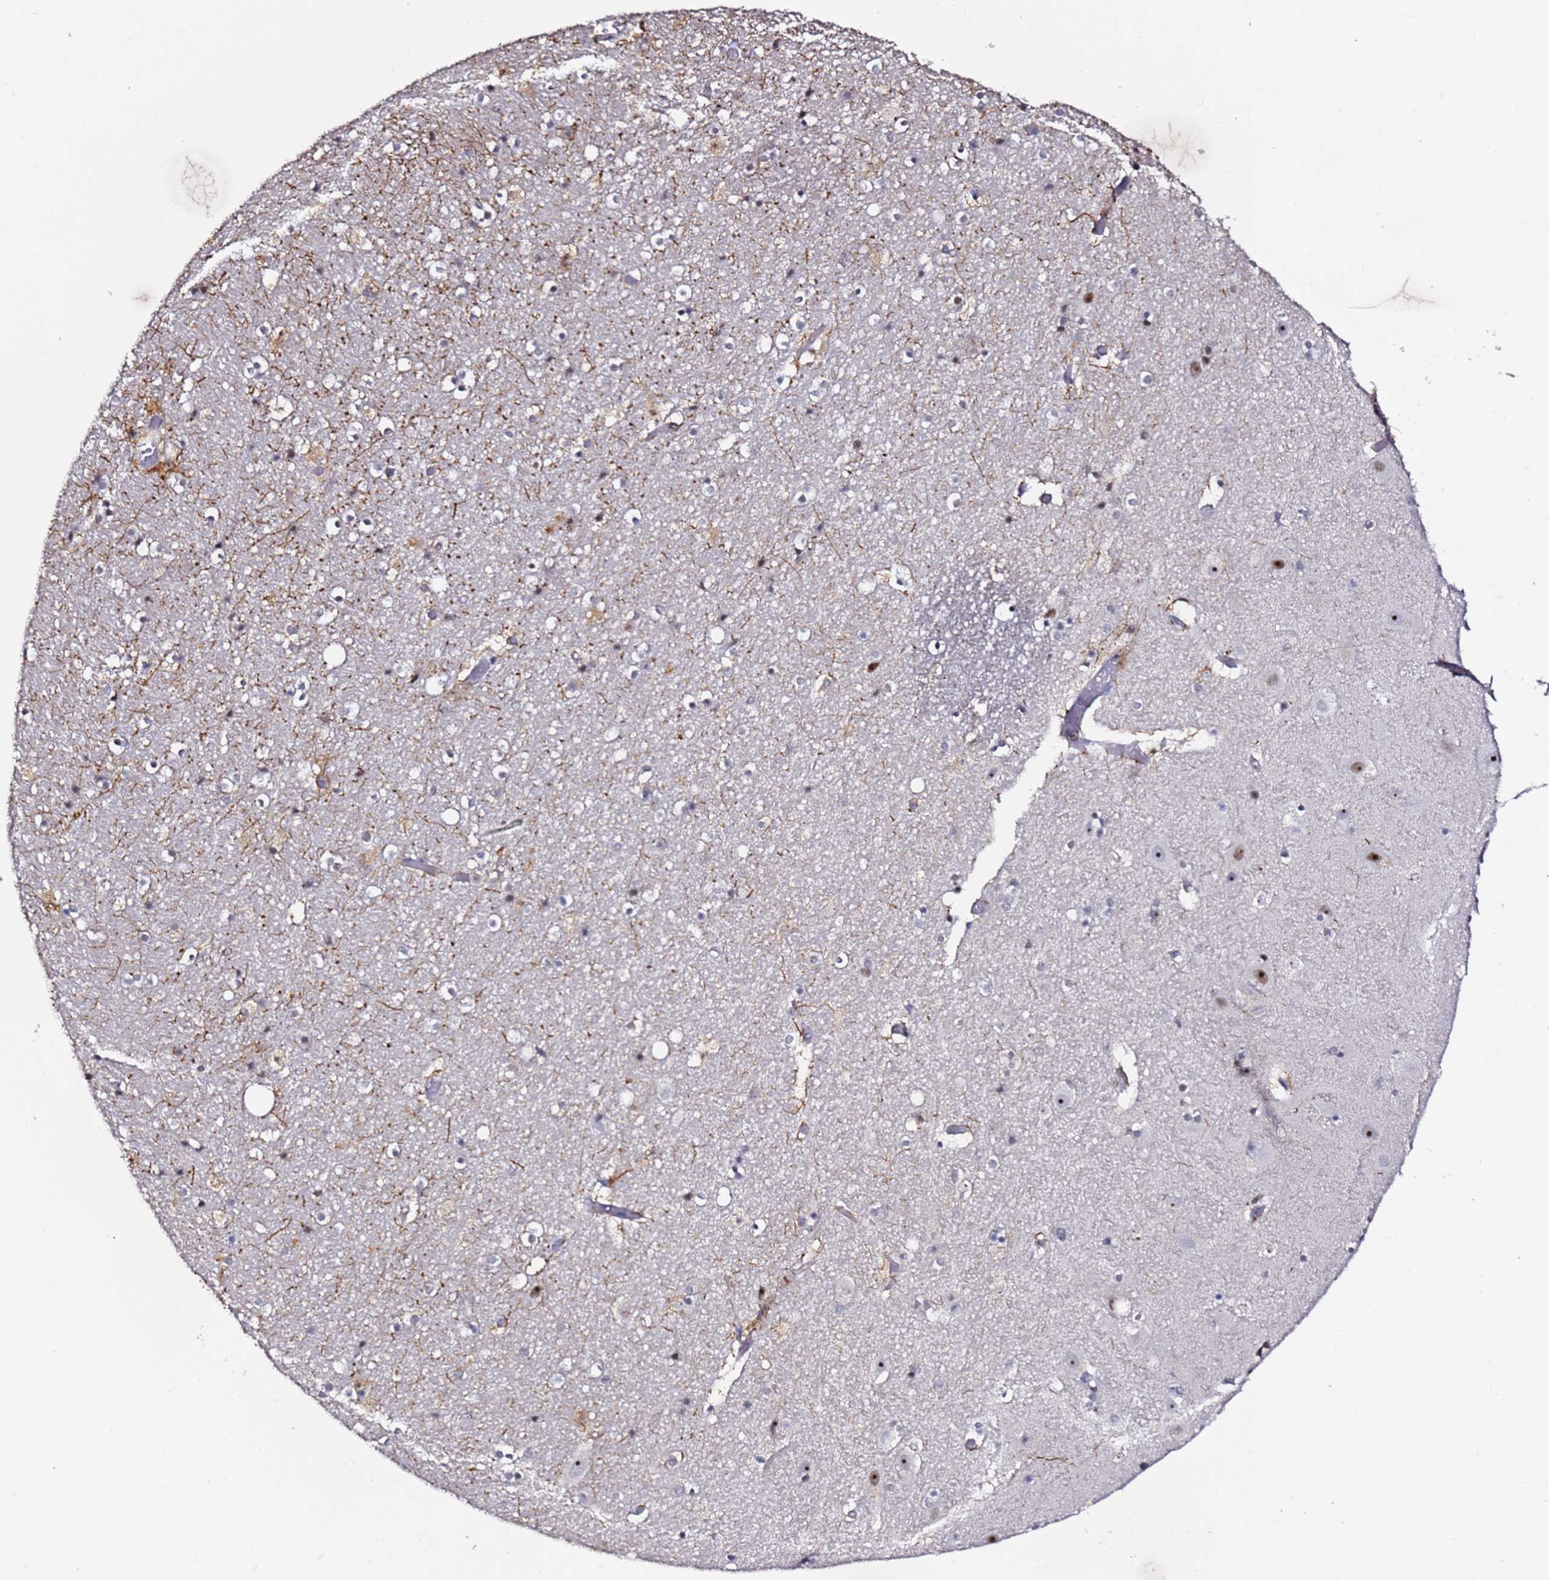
{"staining": {"intensity": "moderate", "quantity": "<25%", "location": "cytoplasmic/membranous"}, "tissue": "hippocampus", "cell_type": "Glial cells", "image_type": "normal", "snomed": [{"axis": "morphology", "description": "Normal tissue, NOS"}, {"axis": "topography", "description": "Hippocampus"}], "caption": "Protein expression by immunohistochemistry (IHC) shows moderate cytoplasmic/membranous staining in approximately <25% of glial cells in unremarkable hippocampus. (Stains: DAB (3,3'-diaminobenzidine) in brown, nuclei in blue, Microscopy: brightfield microscopy at high magnification).", "gene": "FCF1", "patient": {"sex": "female", "age": 52}}